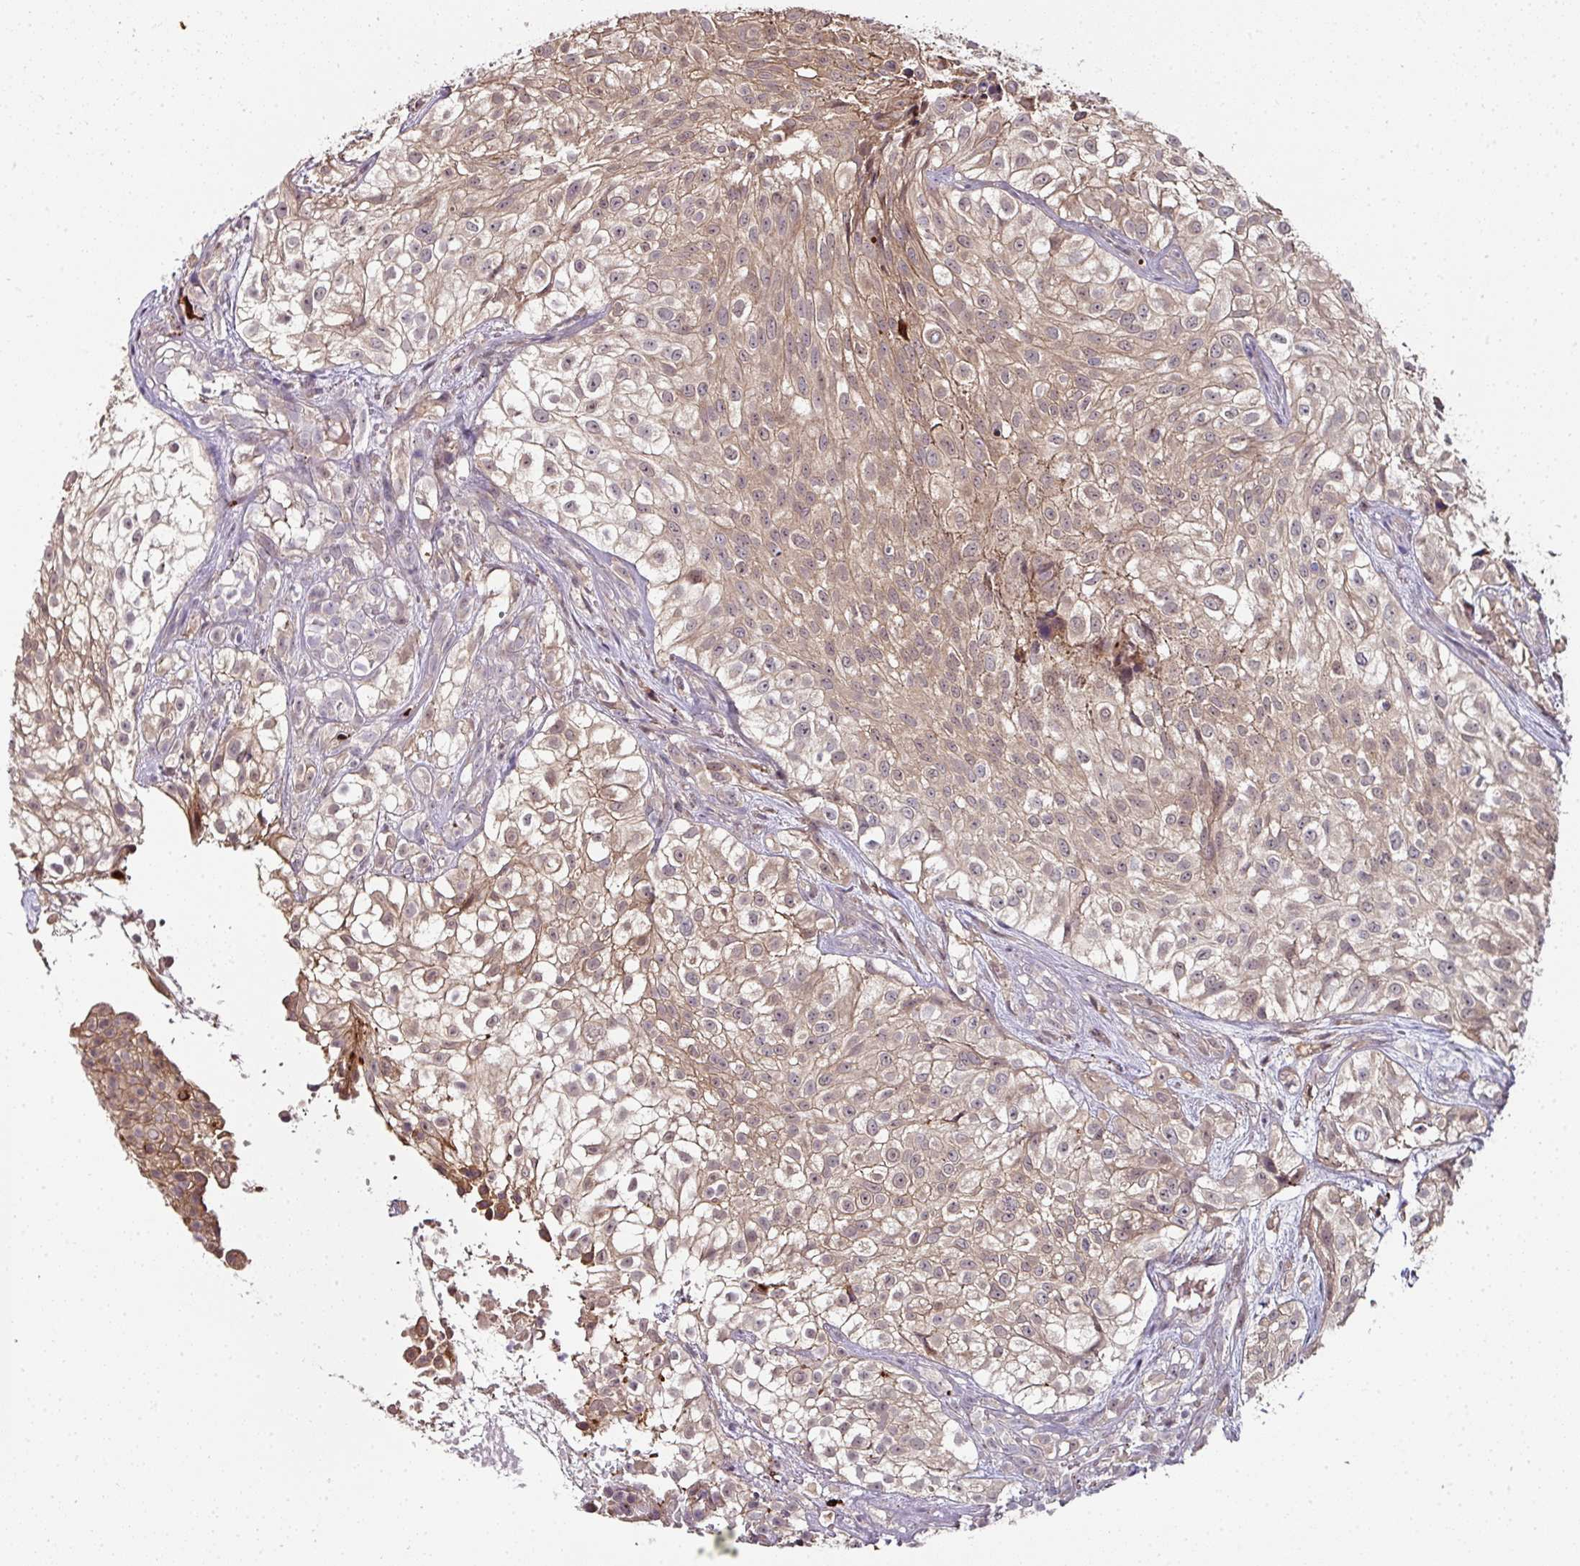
{"staining": {"intensity": "weak", "quantity": ">75%", "location": "cytoplasmic/membranous"}, "tissue": "urothelial cancer", "cell_type": "Tumor cells", "image_type": "cancer", "snomed": [{"axis": "morphology", "description": "Urothelial carcinoma, High grade"}, {"axis": "topography", "description": "Urinary bladder"}], "caption": "Urothelial cancer stained with IHC displays weak cytoplasmic/membranous staining in about >75% of tumor cells.", "gene": "CTDSP2", "patient": {"sex": "male", "age": 56}}